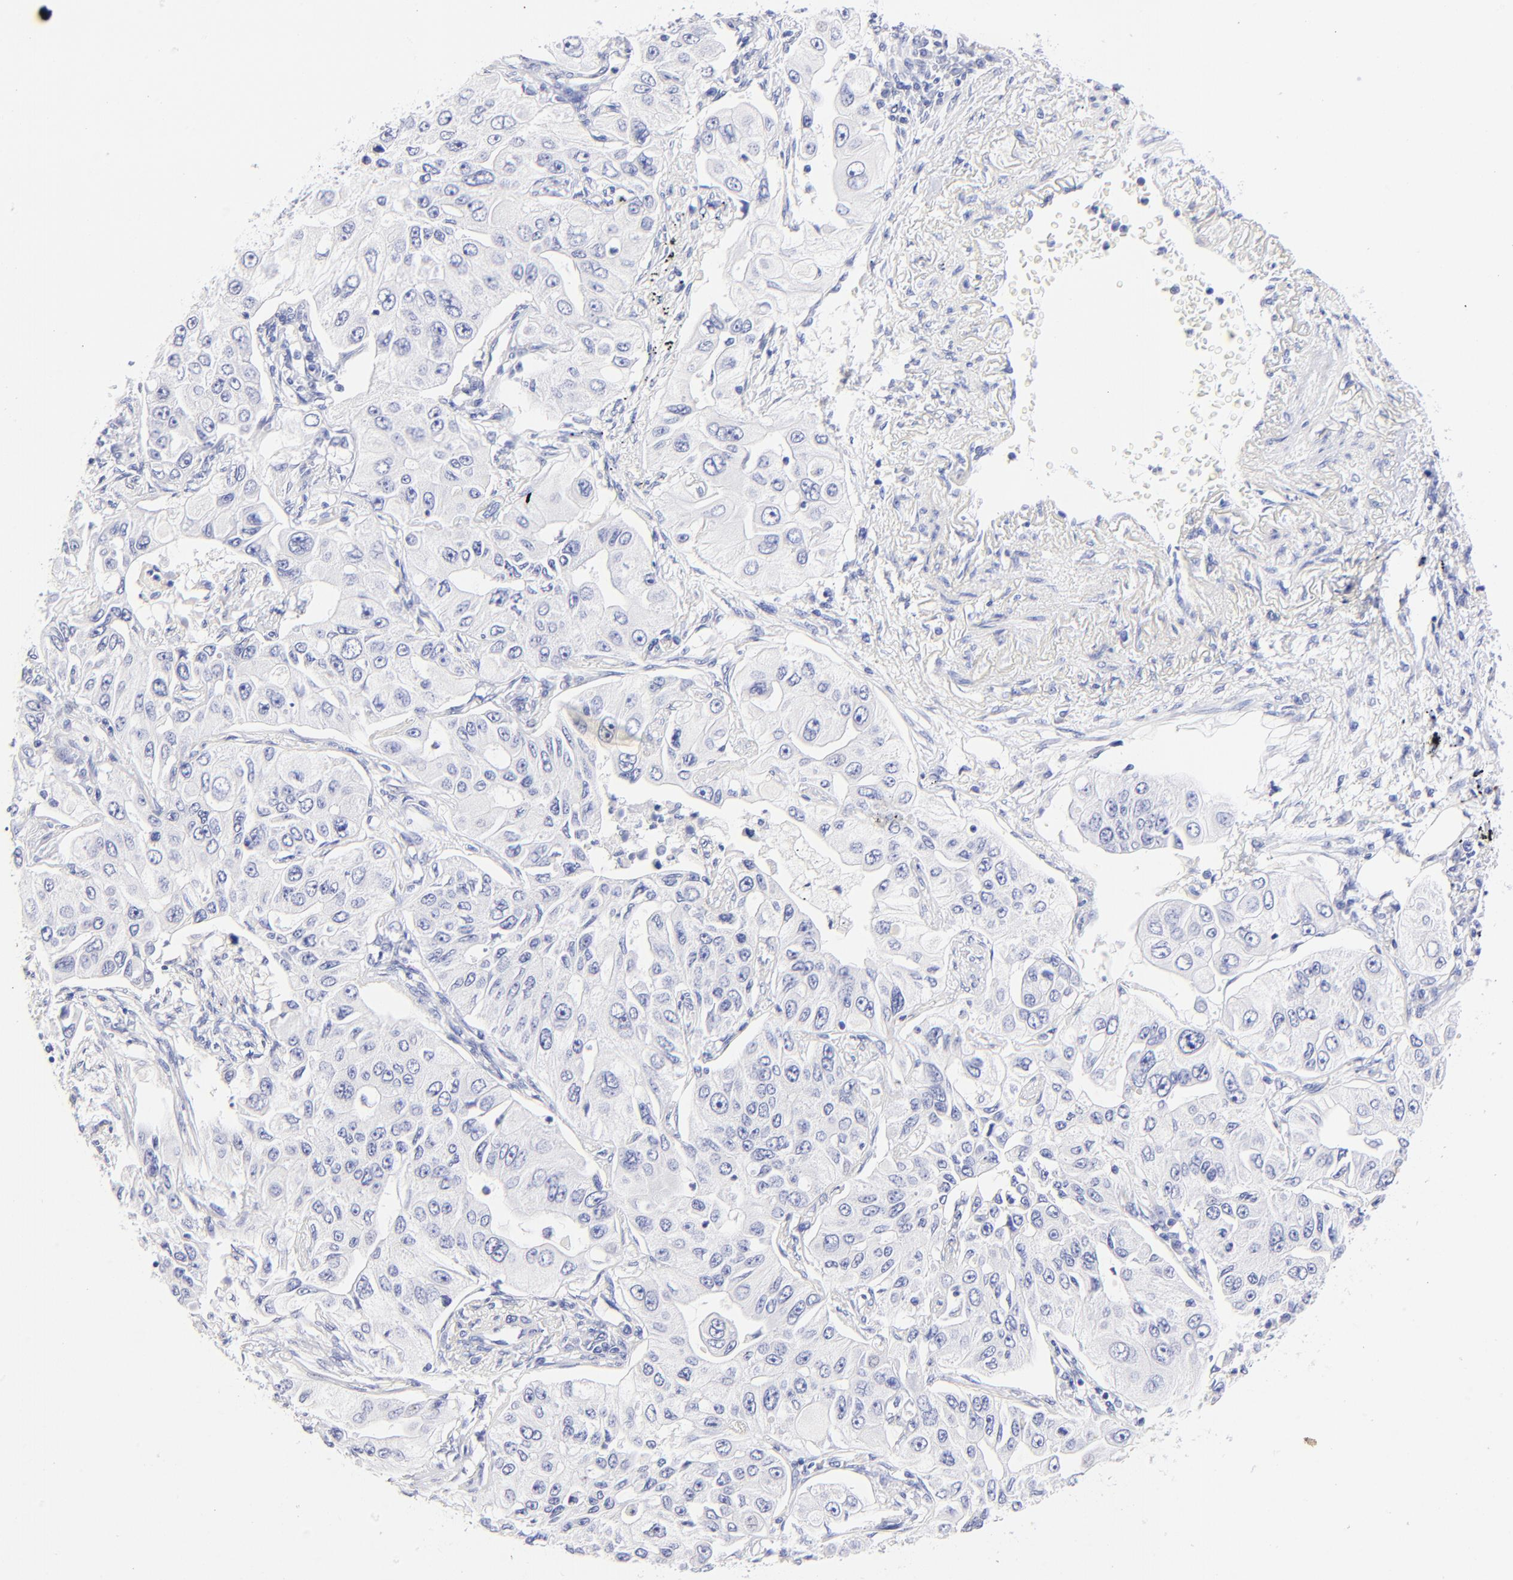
{"staining": {"intensity": "negative", "quantity": "none", "location": "none"}, "tissue": "lung cancer", "cell_type": "Tumor cells", "image_type": "cancer", "snomed": [{"axis": "morphology", "description": "Adenocarcinoma, NOS"}, {"axis": "topography", "description": "Lung"}], "caption": "Histopathology image shows no significant protein staining in tumor cells of lung adenocarcinoma. Brightfield microscopy of IHC stained with DAB (3,3'-diaminobenzidine) (brown) and hematoxylin (blue), captured at high magnification.", "gene": "HORMAD2", "patient": {"sex": "male", "age": 84}}